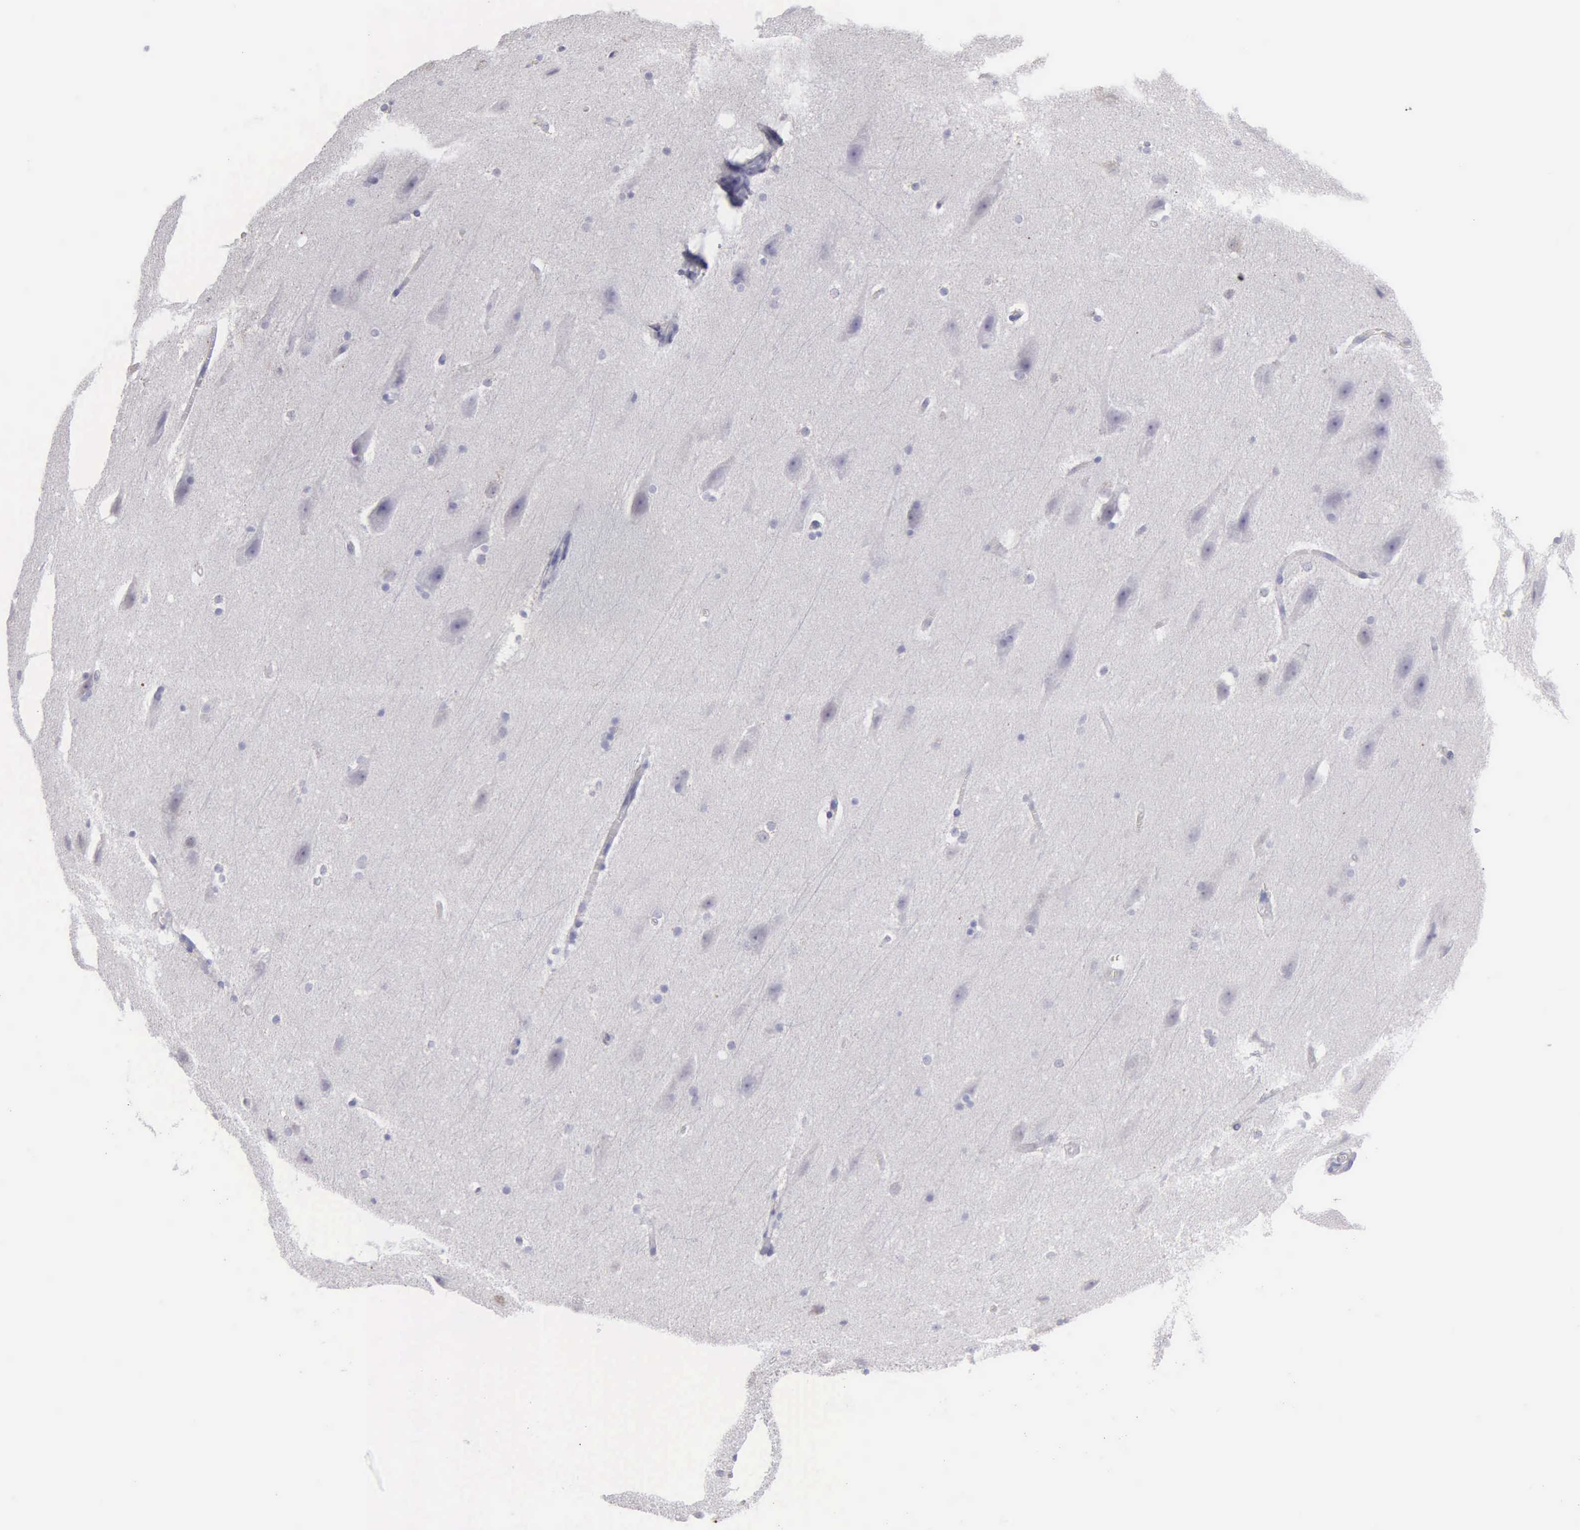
{"staining": {"intensity": "negative", "quantity": "none", "location": "none"}, "tissue": "cerebral cortex", "cell_type": "Endothelial cells", "image_type": "normal", "snomed": [{"axis": "morphology", "description": "Normal tissue, NOS"}, {"axis": "topography", "description": "Cerebral cortex"}, {"axis": "topography", "description": "Hippocampus"}], "caption": "Immunohistochemical staining of unremarkable human cerebral cortex shows no significant staining in endothelial cells.", "gene": "FBLN5", "patient": {"sex": "female", "age": 19}}